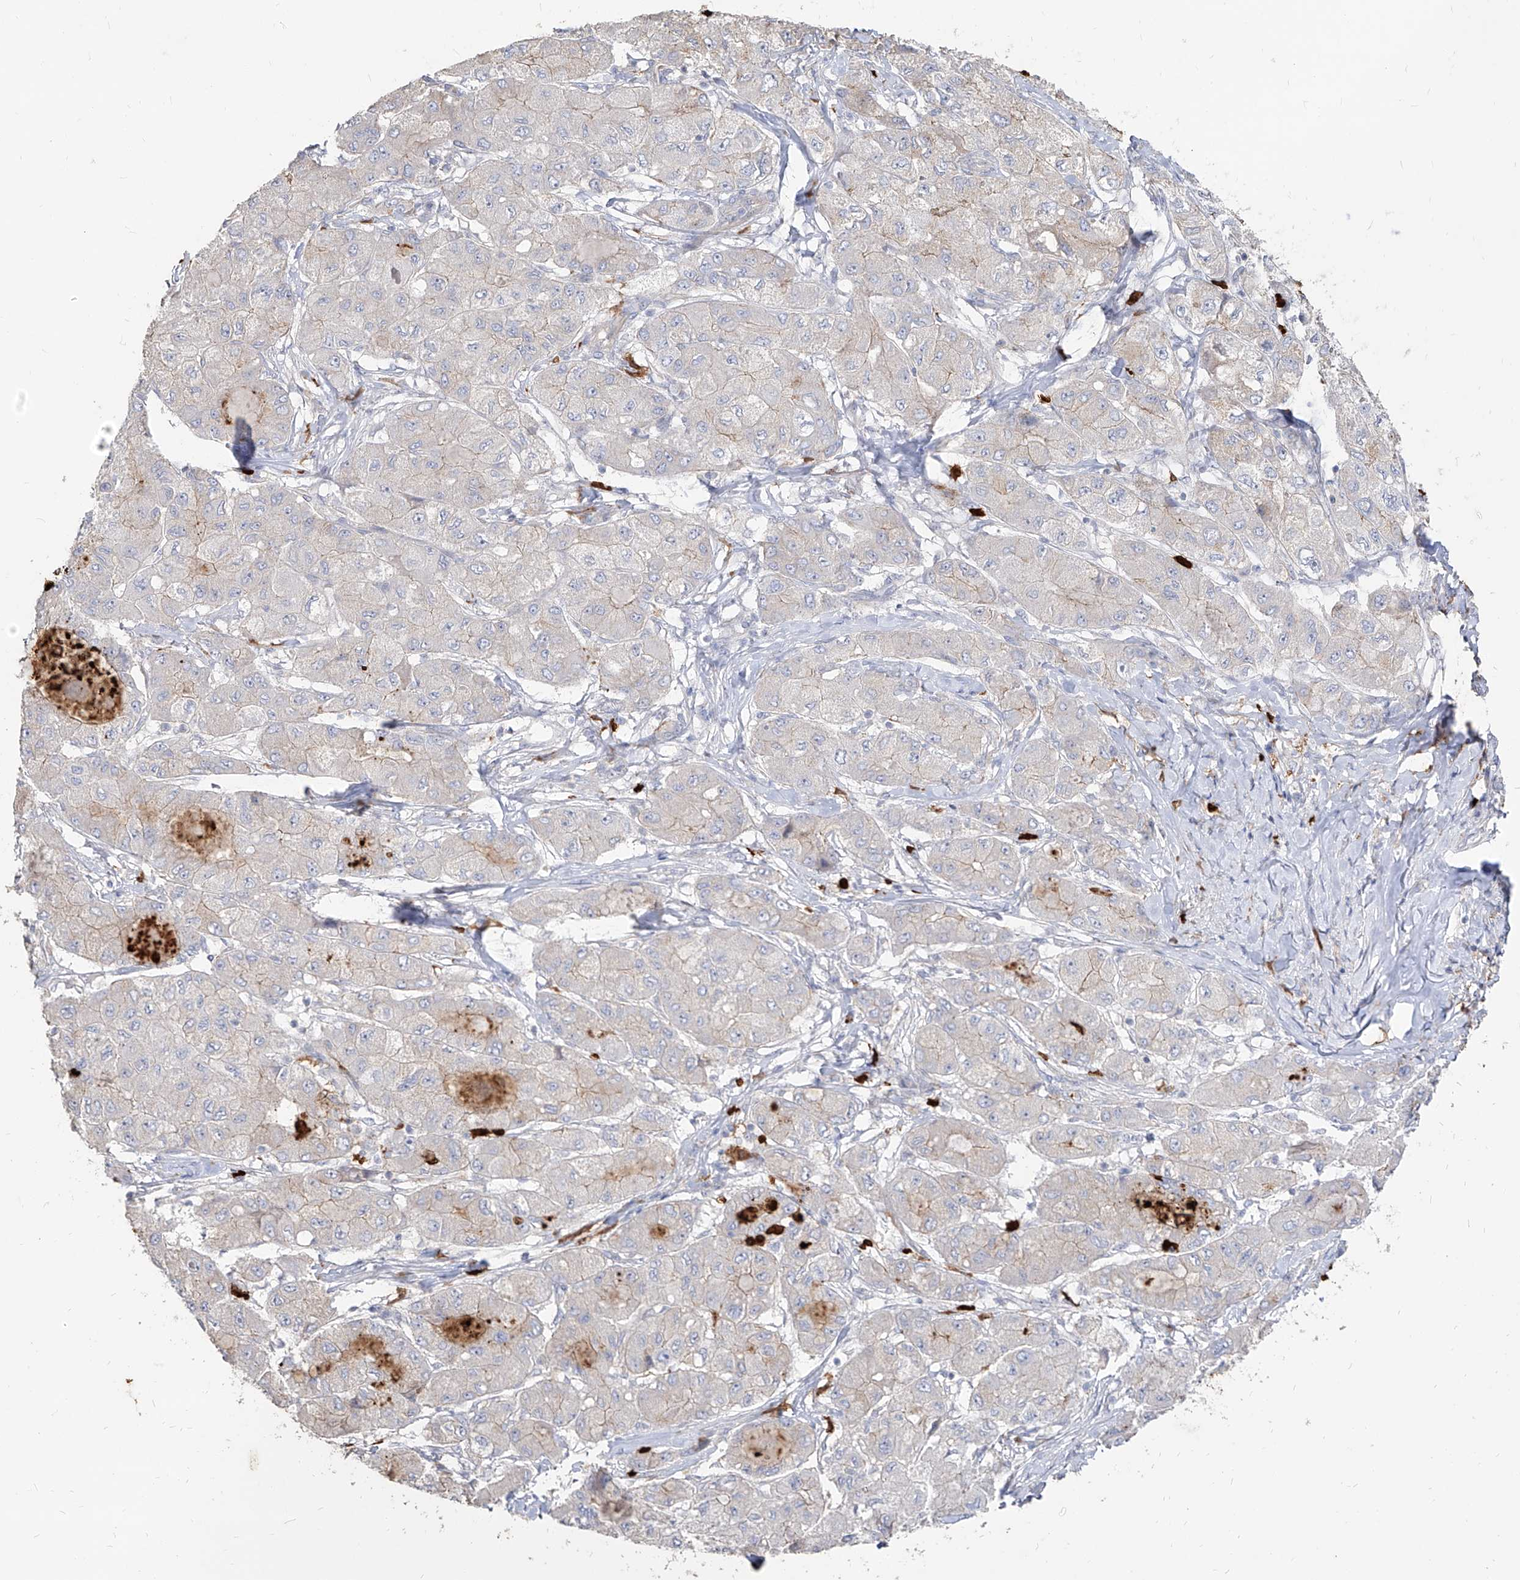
{"staining": {"intensity": "negative", "quantity": "none", "location": "none"}, "tissue": "liver cancer", "cell_type": "Tumor cells", "image_type": "cancer", "snomed": [{"axis": "morphology", "description": "Carcinoma, Hepatocellular, NOS"}, {"axis": "topography", "description": "Liver"}], "caption": "High magnification brightfield microscopy of liver hepatocellular carcinoma stained with DAB (3,3'-diaminobenzidine) (brown) and counterstained with hematoxylin (blue): tumor cells show no significant expression.", "gene": "ZNF227", "patient": {"sex": "male", "age": 80}}